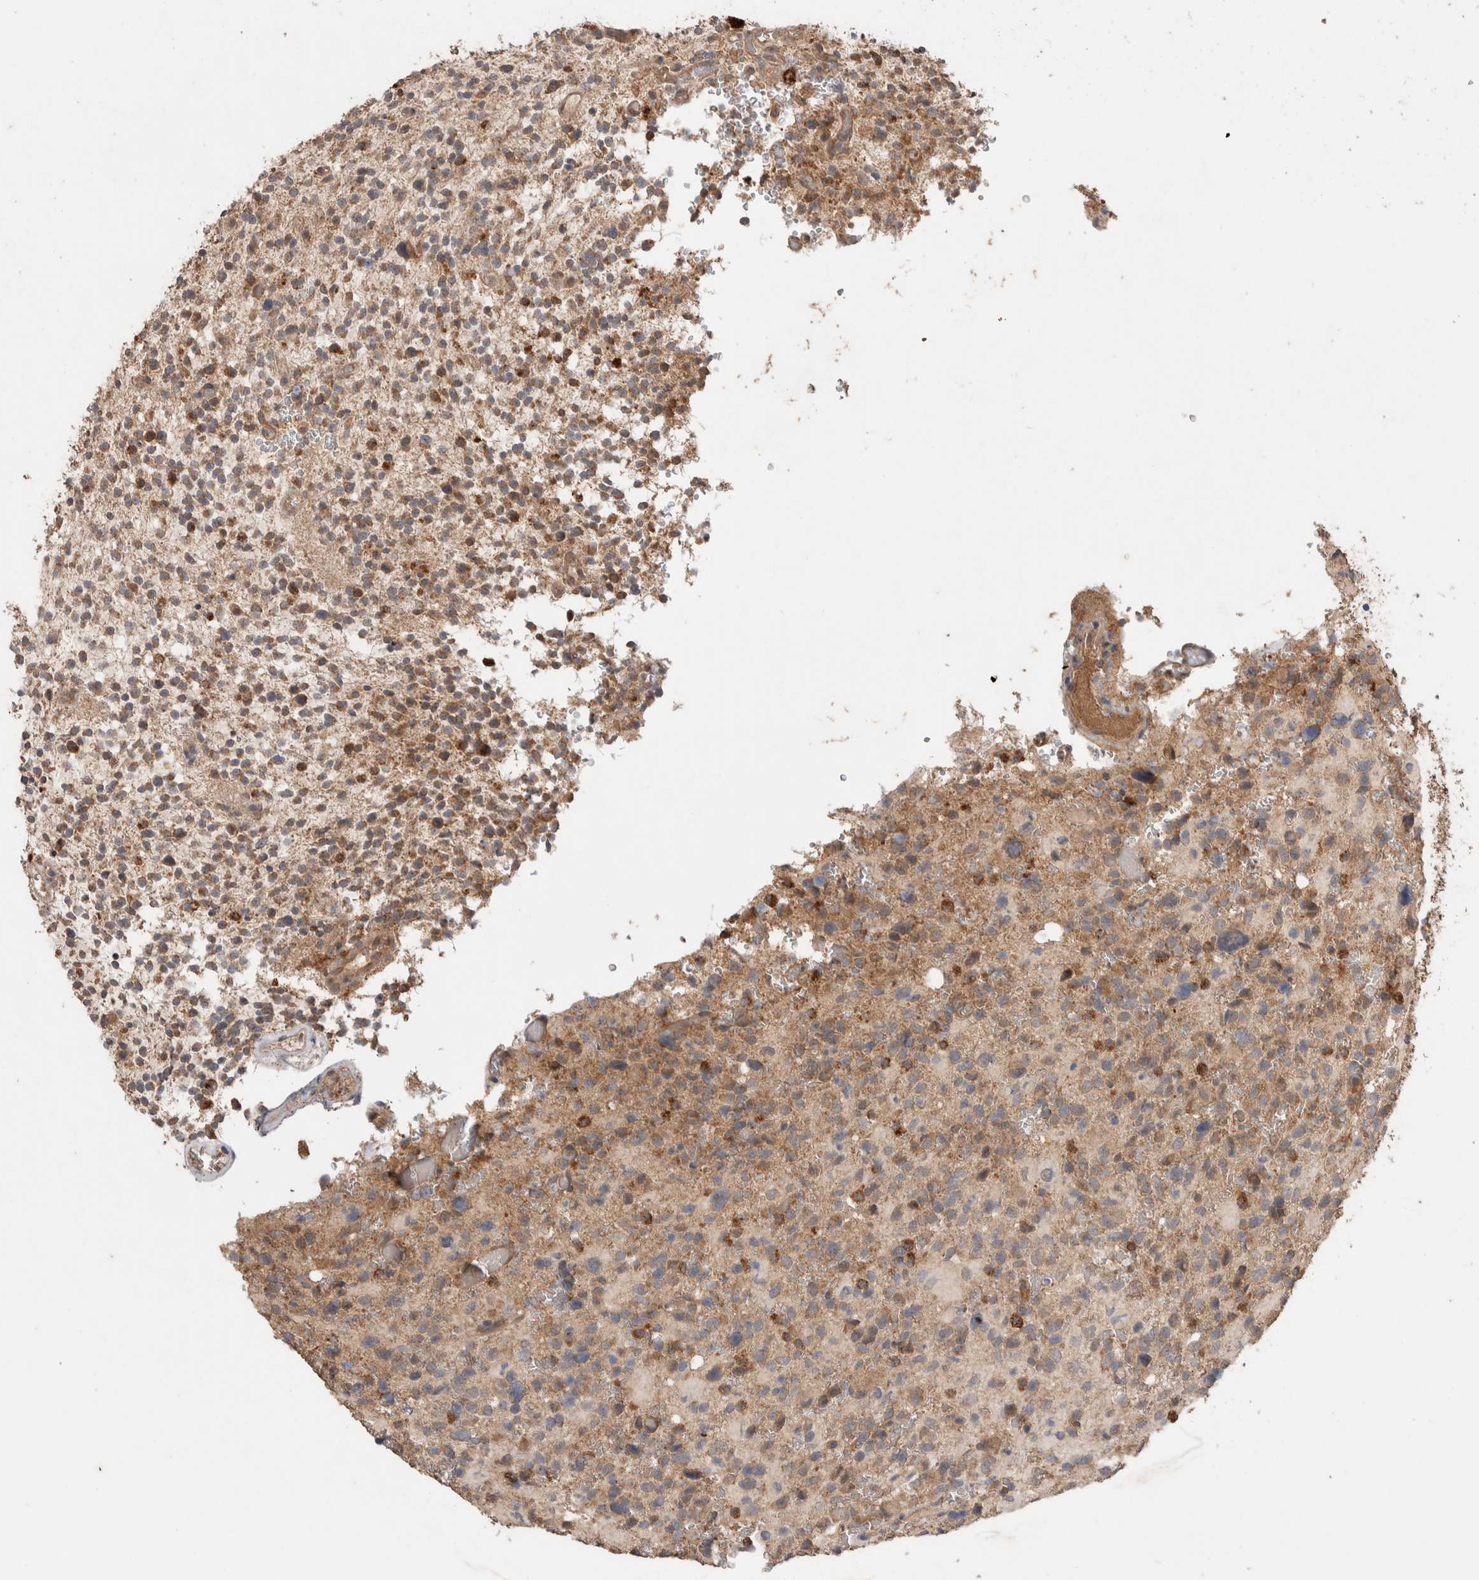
{"staining": {"intensity": "moderate", "quantity": ">75%", "location": "cytoplasmic/membranous"}, "tissue": "glioma", "cell_type": "Tumor cells", "image_type": "cancer", "snomed": [{"axis": "morphology", "description": "Glioma, malignant, High grade"}, {"axis": "topography", "description": "Brain"}], "caption": "High-magnification brightfield microscopy of glioma stained with DAB (brown) and counterstained with hematoxylin (blue). tumor cells exhibit moderate cytoplasmic/membranous staining is appreciated in about>75% of cells.", "gene": "KCNJ5", "patient": {"sex": "male", "age": 48}}